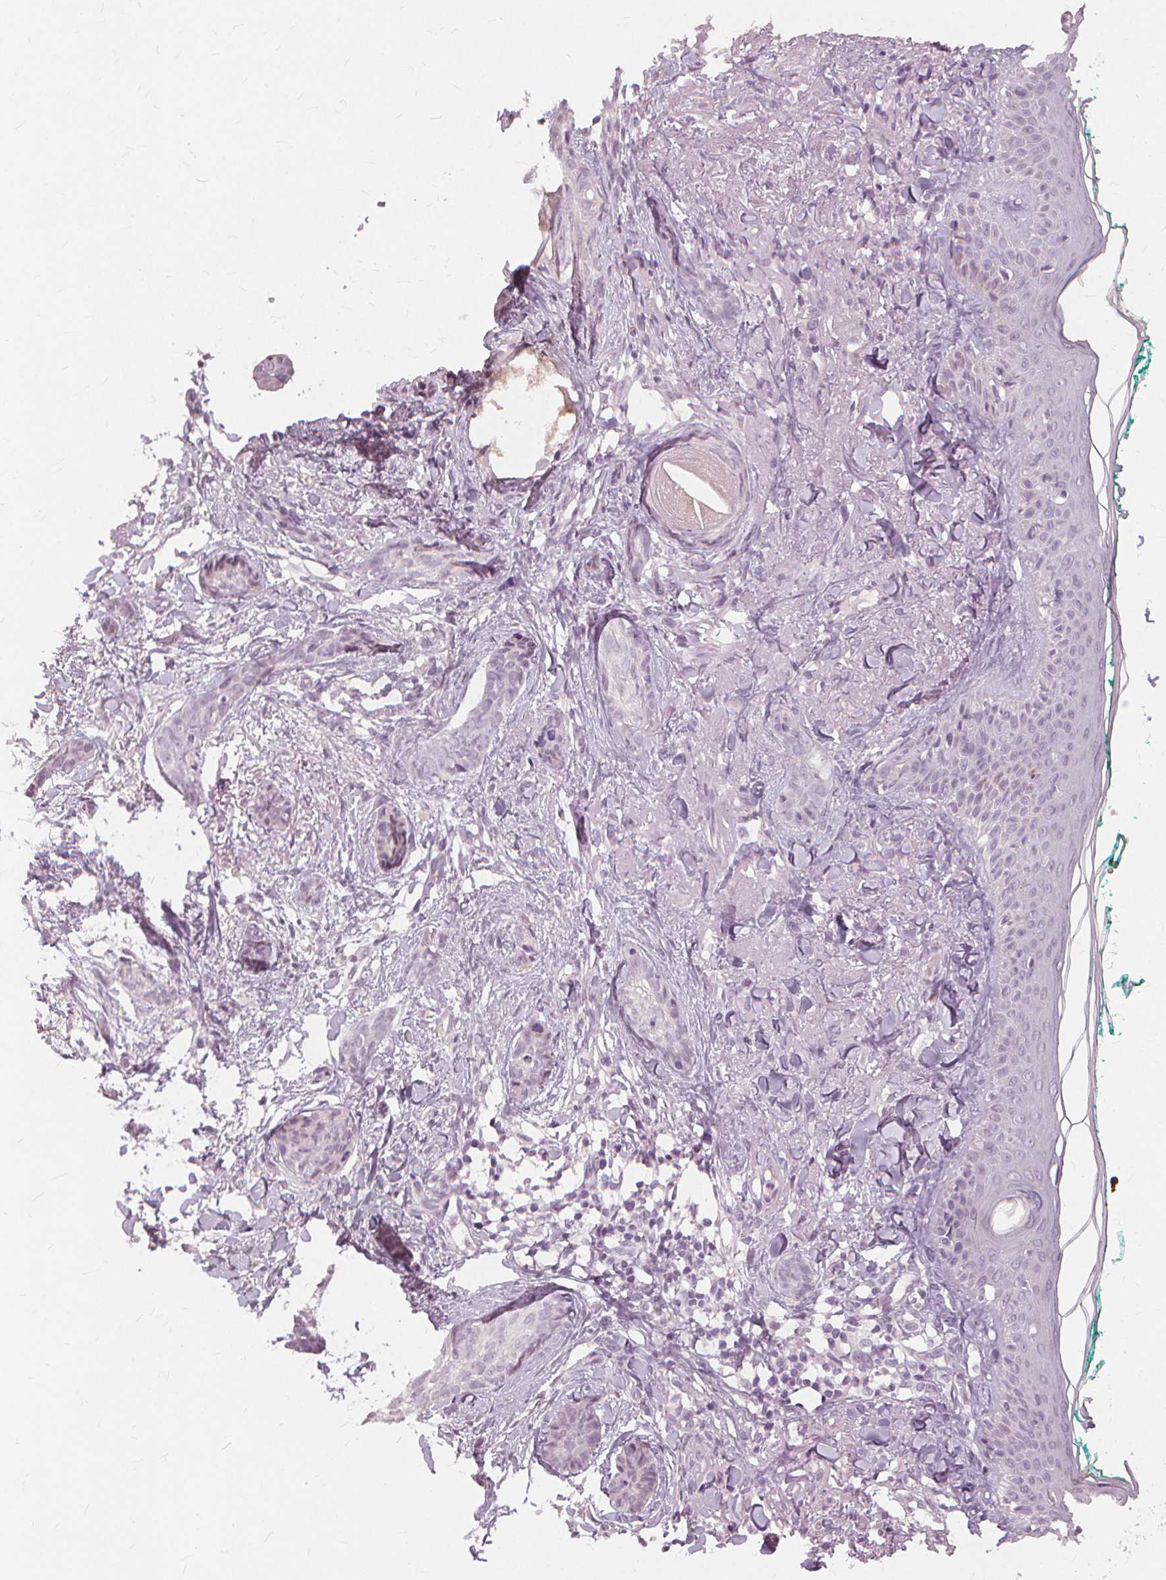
{"staining": {"intensity": "negative", "quantity": "none", "location": "none"}, "tissue": "skin cancer", "cell_type": "Tumor cells", "image_type": "cancer", "snomed": [{"axis": "morphology", "description": "Basal cell carcinoma"}, {"axis": "topography", "description": "Skin"}], "caption": "Immunohistochemistry (IHC) histopathology image of neoplastic tissue: human skin basal cell carcinoma stained with DAB (3,3'-diaminobenzidine) exhibits no significant protein staining in tumor cells.", "gene": "SFTPD", "patient": {"sex": "female", "age": 78}}